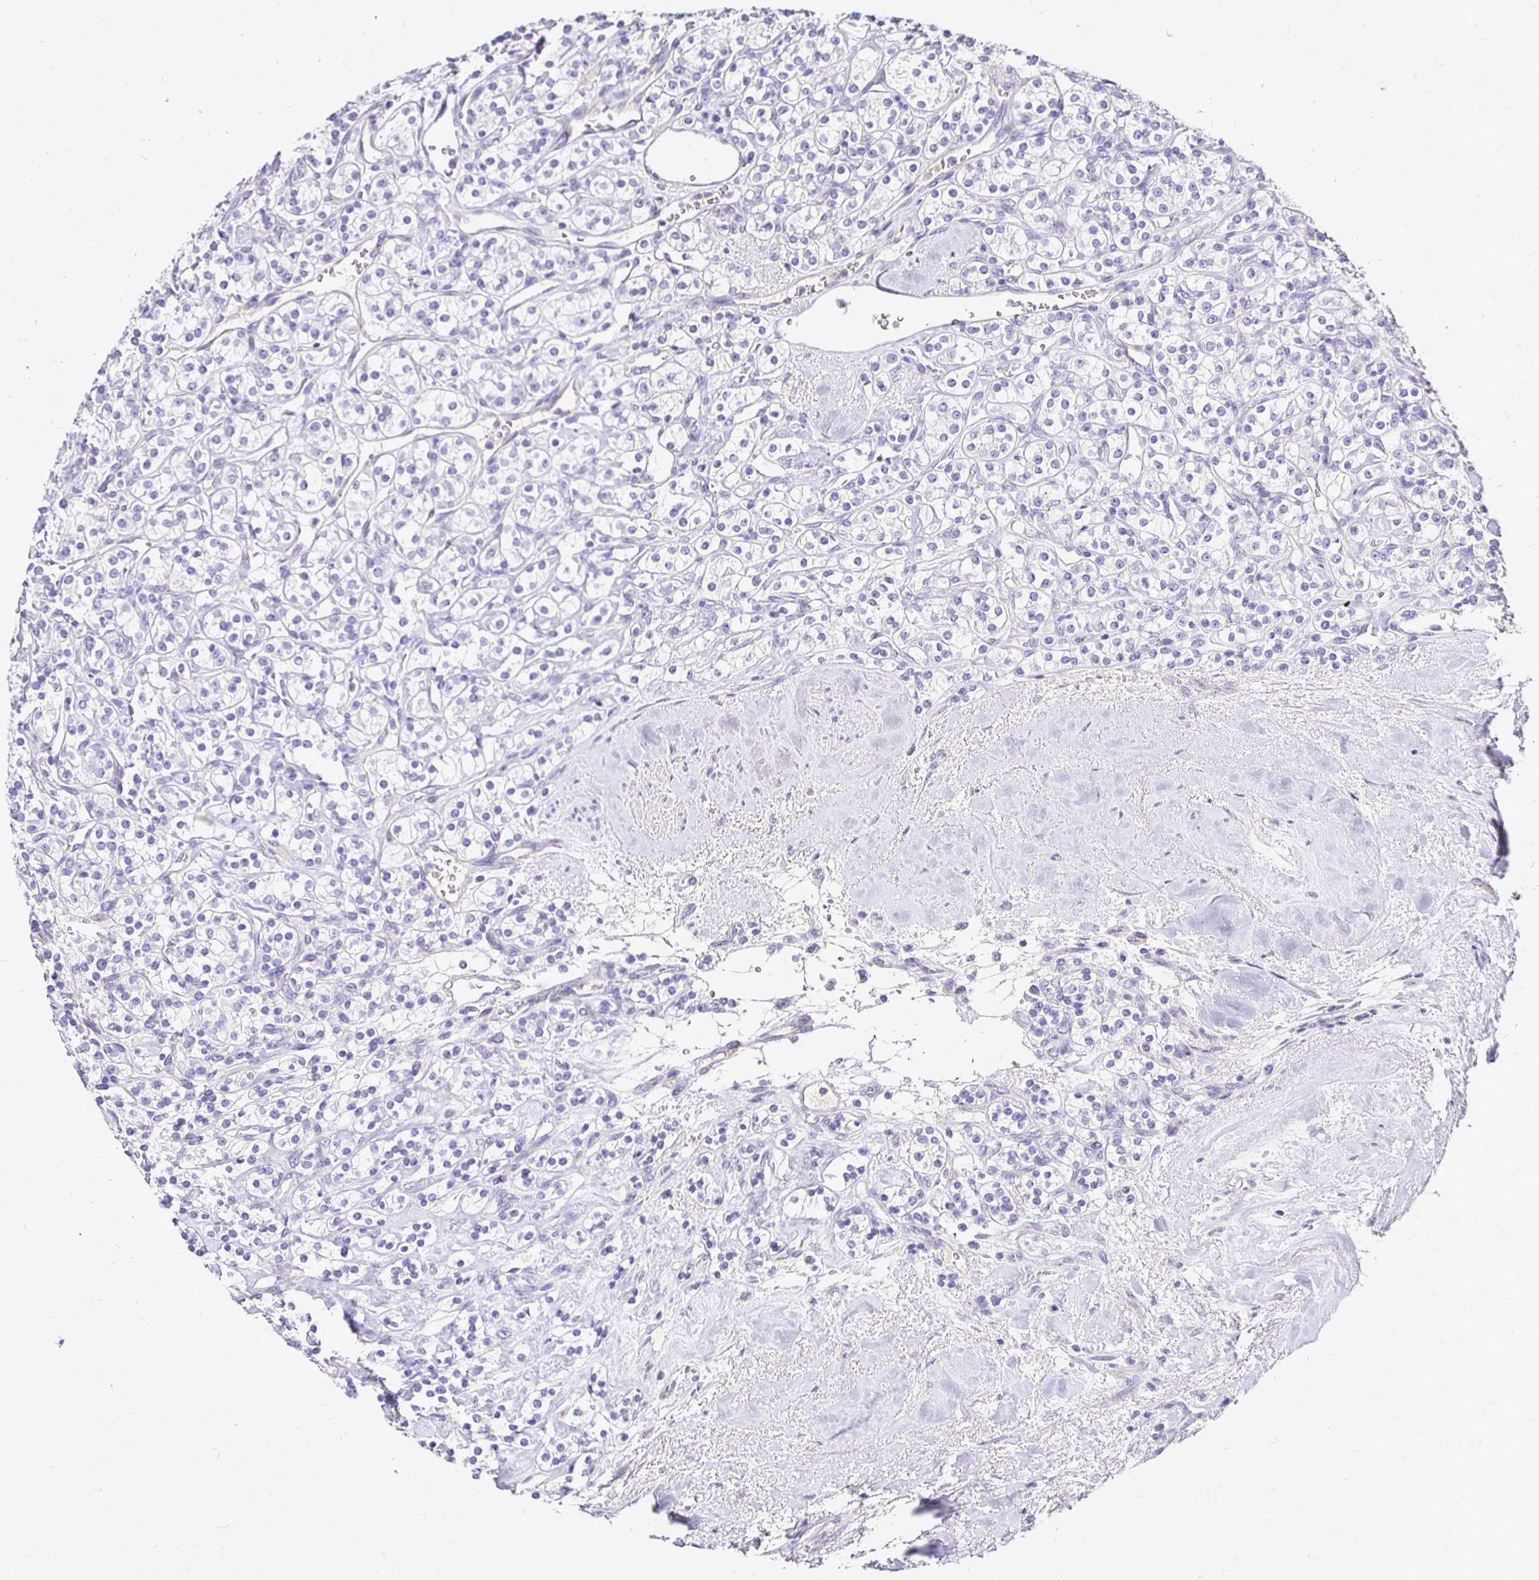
{"staining": {"intensity": "negative", "quantity": "none", "location": "none"}, "tissue": "renal cancer", "cell_type": "Tumor cells", "image_type": "cancer", "snomed": [{"axis": "morphology", "description": "Adenocarcinoma, NOS"}, {"axis": "topography", "description": "Kidney"}], "caption": "The histopathology image reveals no significant expression in tumor cells of renal cancer. Brightfield microscopy of IHC stained with DAB (3,3'-diaminobenzidine) (brown) and hematoxylin (blue), captured at high magnification.", "gene": "TAF1D", "patient": {"sex": "male", "age": 77}}